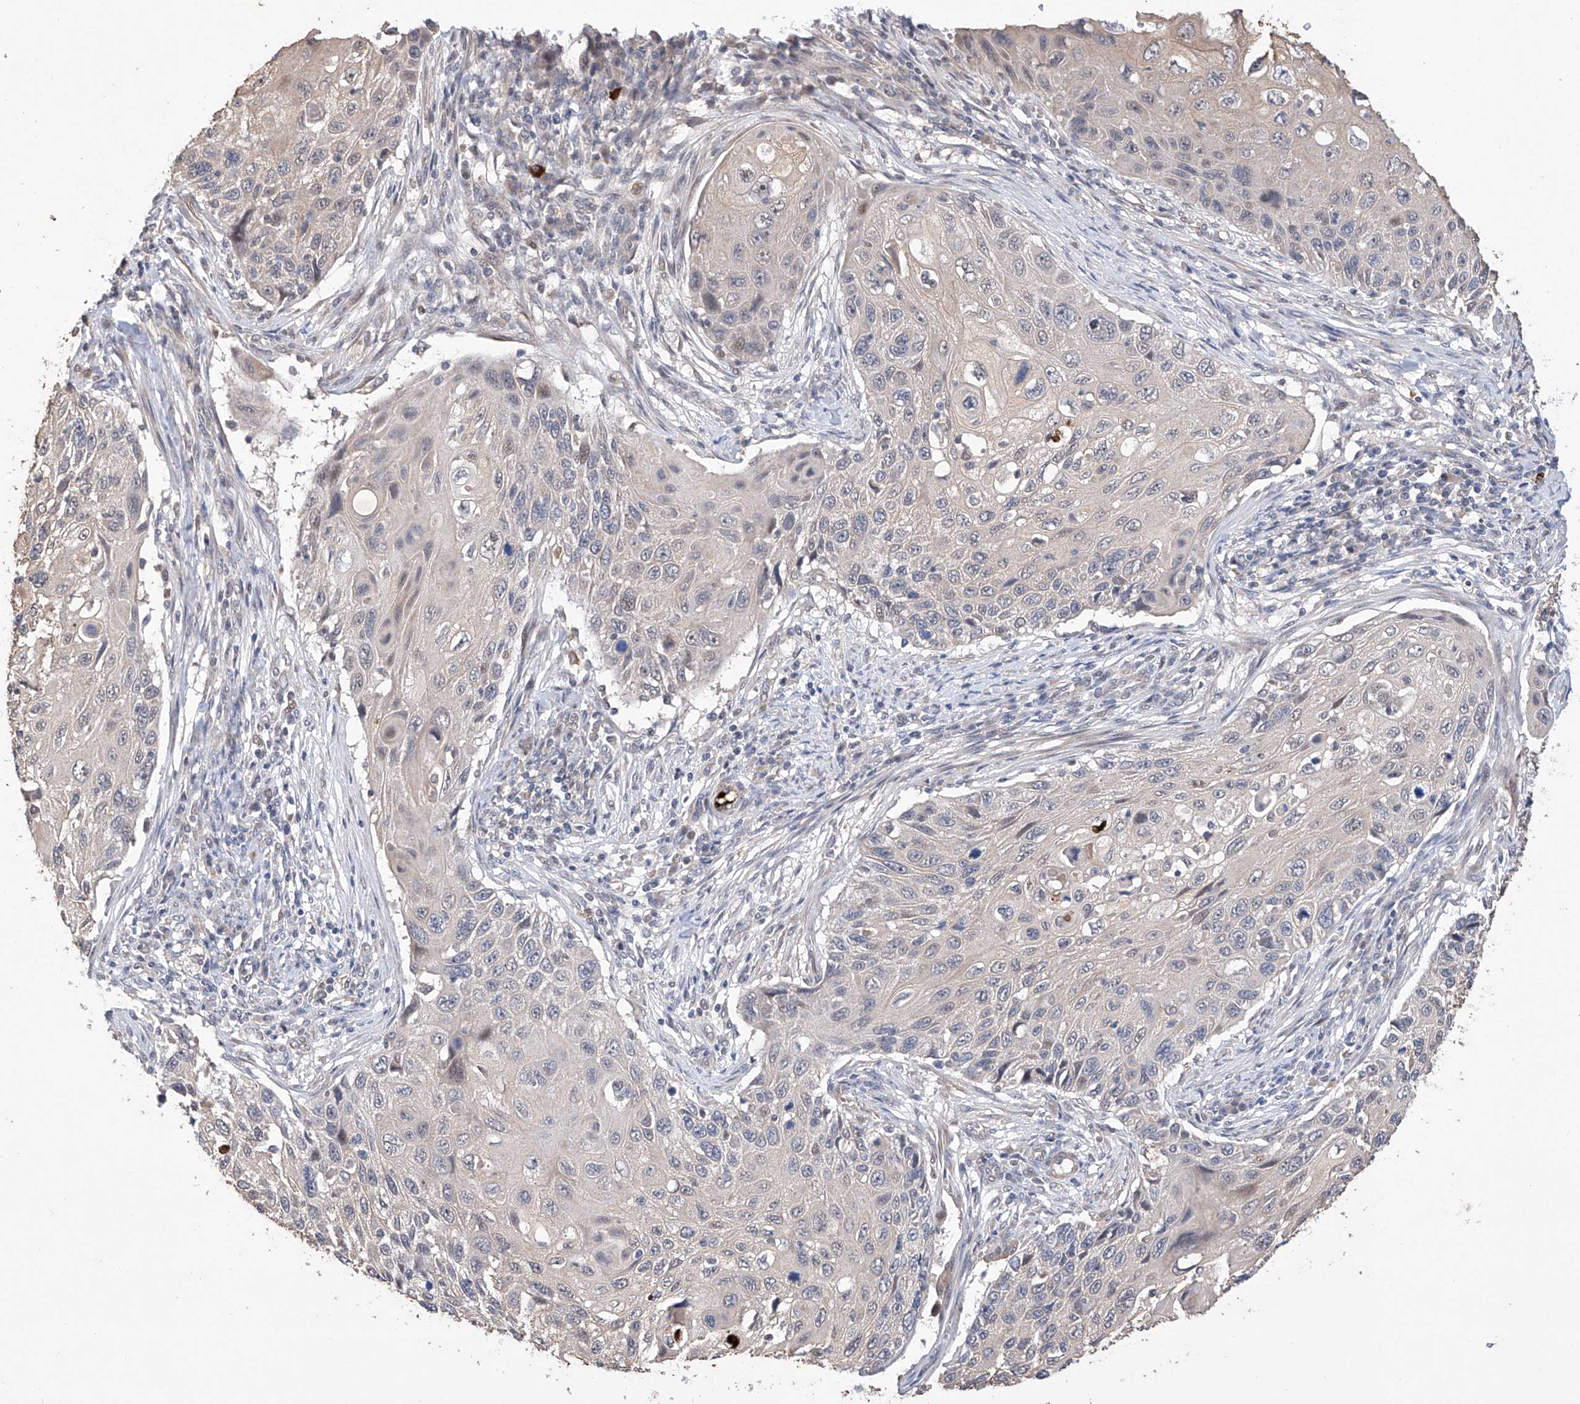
{"staining": {"intensity": "weak", "quantity": "<25%", "location": "cytoplasmic/membranous"}, "tissue": "cervical cancer", "cell_type": "Tumor cells", "image_type": "cancer", "snomed": [{"axis": "morphology", "description": "Squamous cell carcinoma, NOS"}, {"axis": "topography", "description": "Cervix"}], "caption": "DAB (3,3'-diaminobenzidine) immunohistochemical staining of human cervical squamous cell carcinoma exhibits no significant positivity in tumor cells.", "gene": "AFG1L", "patient": {"sex": "female", "age": 70}}